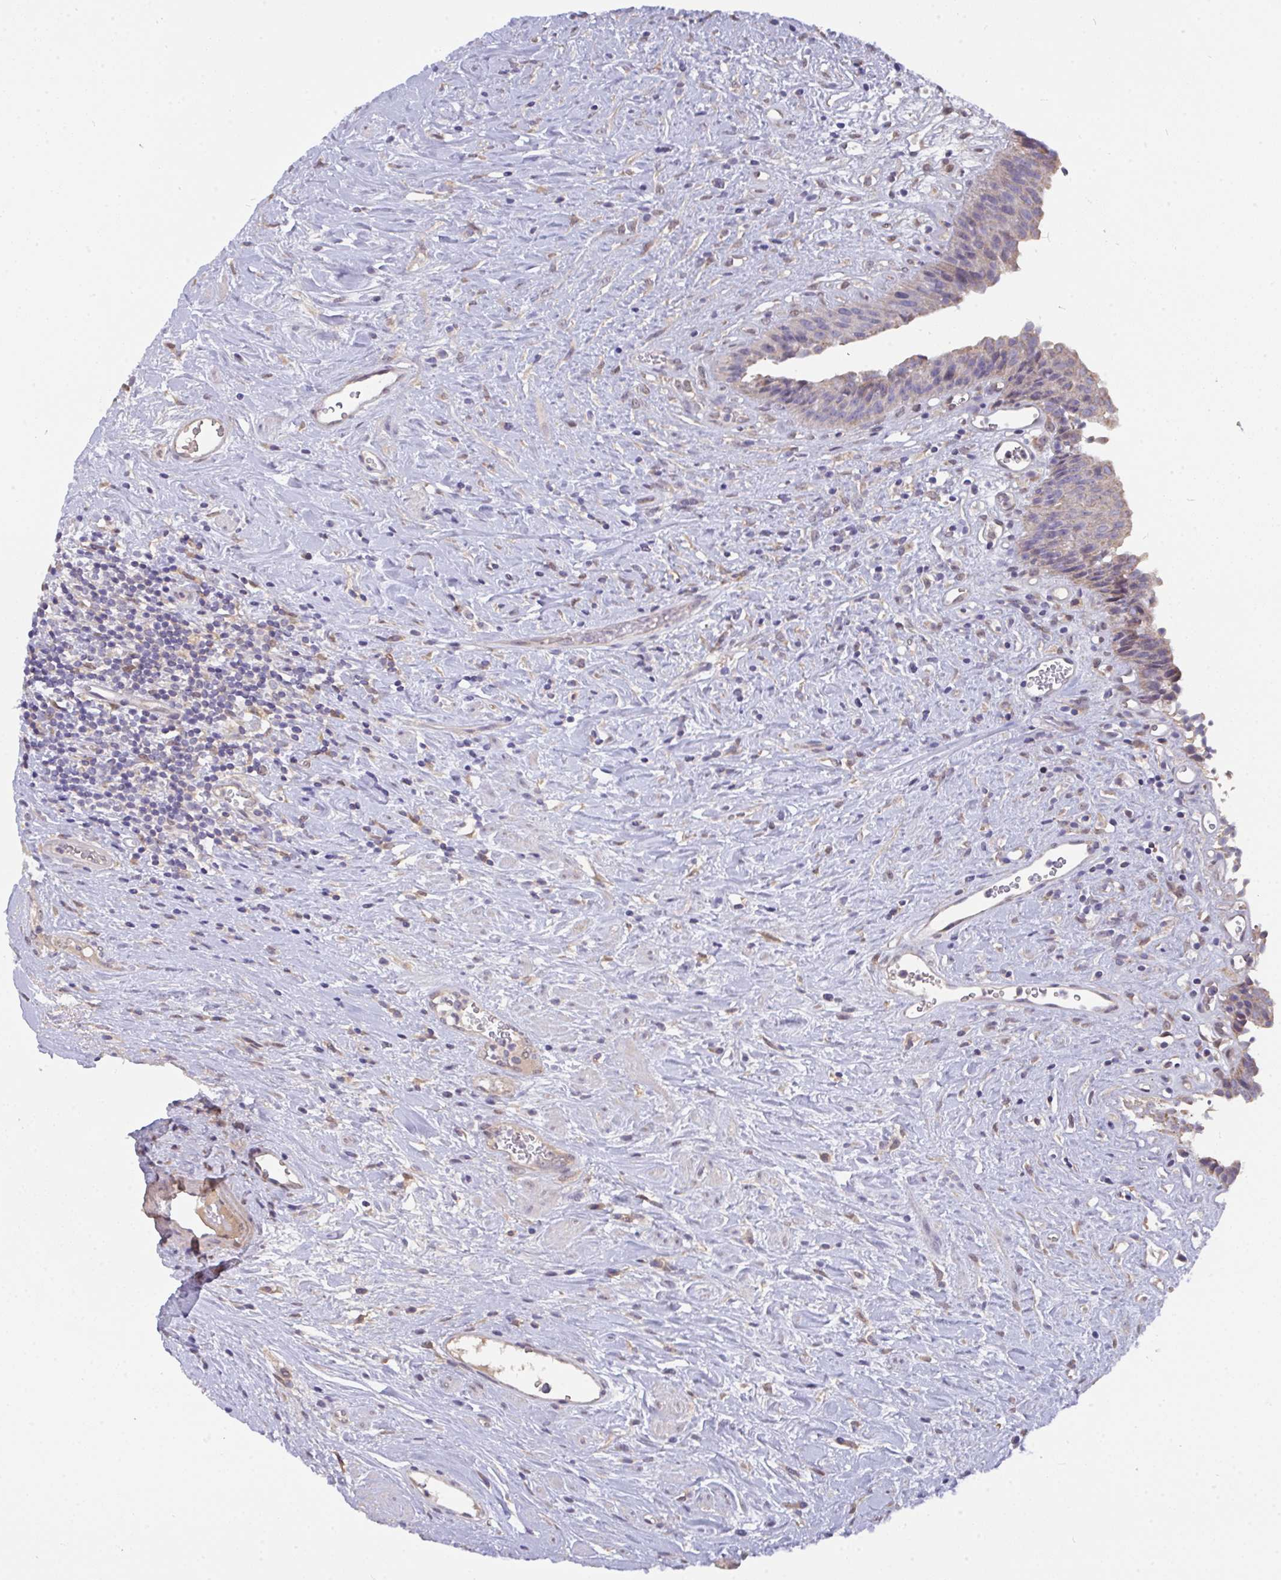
{"staining": {"intensity": "weak", "quantity": "25%-75%", "location": "cytoplasmic/membranous"}, "tissue": "urinary bladder", "cell_type": "Urothelial cells", "image_type": "normal", "snomed": [{"axis": "morphology", "description": "Normal tissue, NOS"}, {"axis": "topography", "description": "Urinary bladder"}], "caption": "Immunohistochemistry photomicrograph of benign urinary bladder: urinary bladder stained using immunohistochemistry (IHC) demonstrates low levels of weak protein expression localized specifically in the cytoplasmic/membranous of urothelial cells, appearing as a cytoplasmic/membranous brown color.", "gene": "L3HYPDH", "patient": {"sex": "female", "age": 56}}